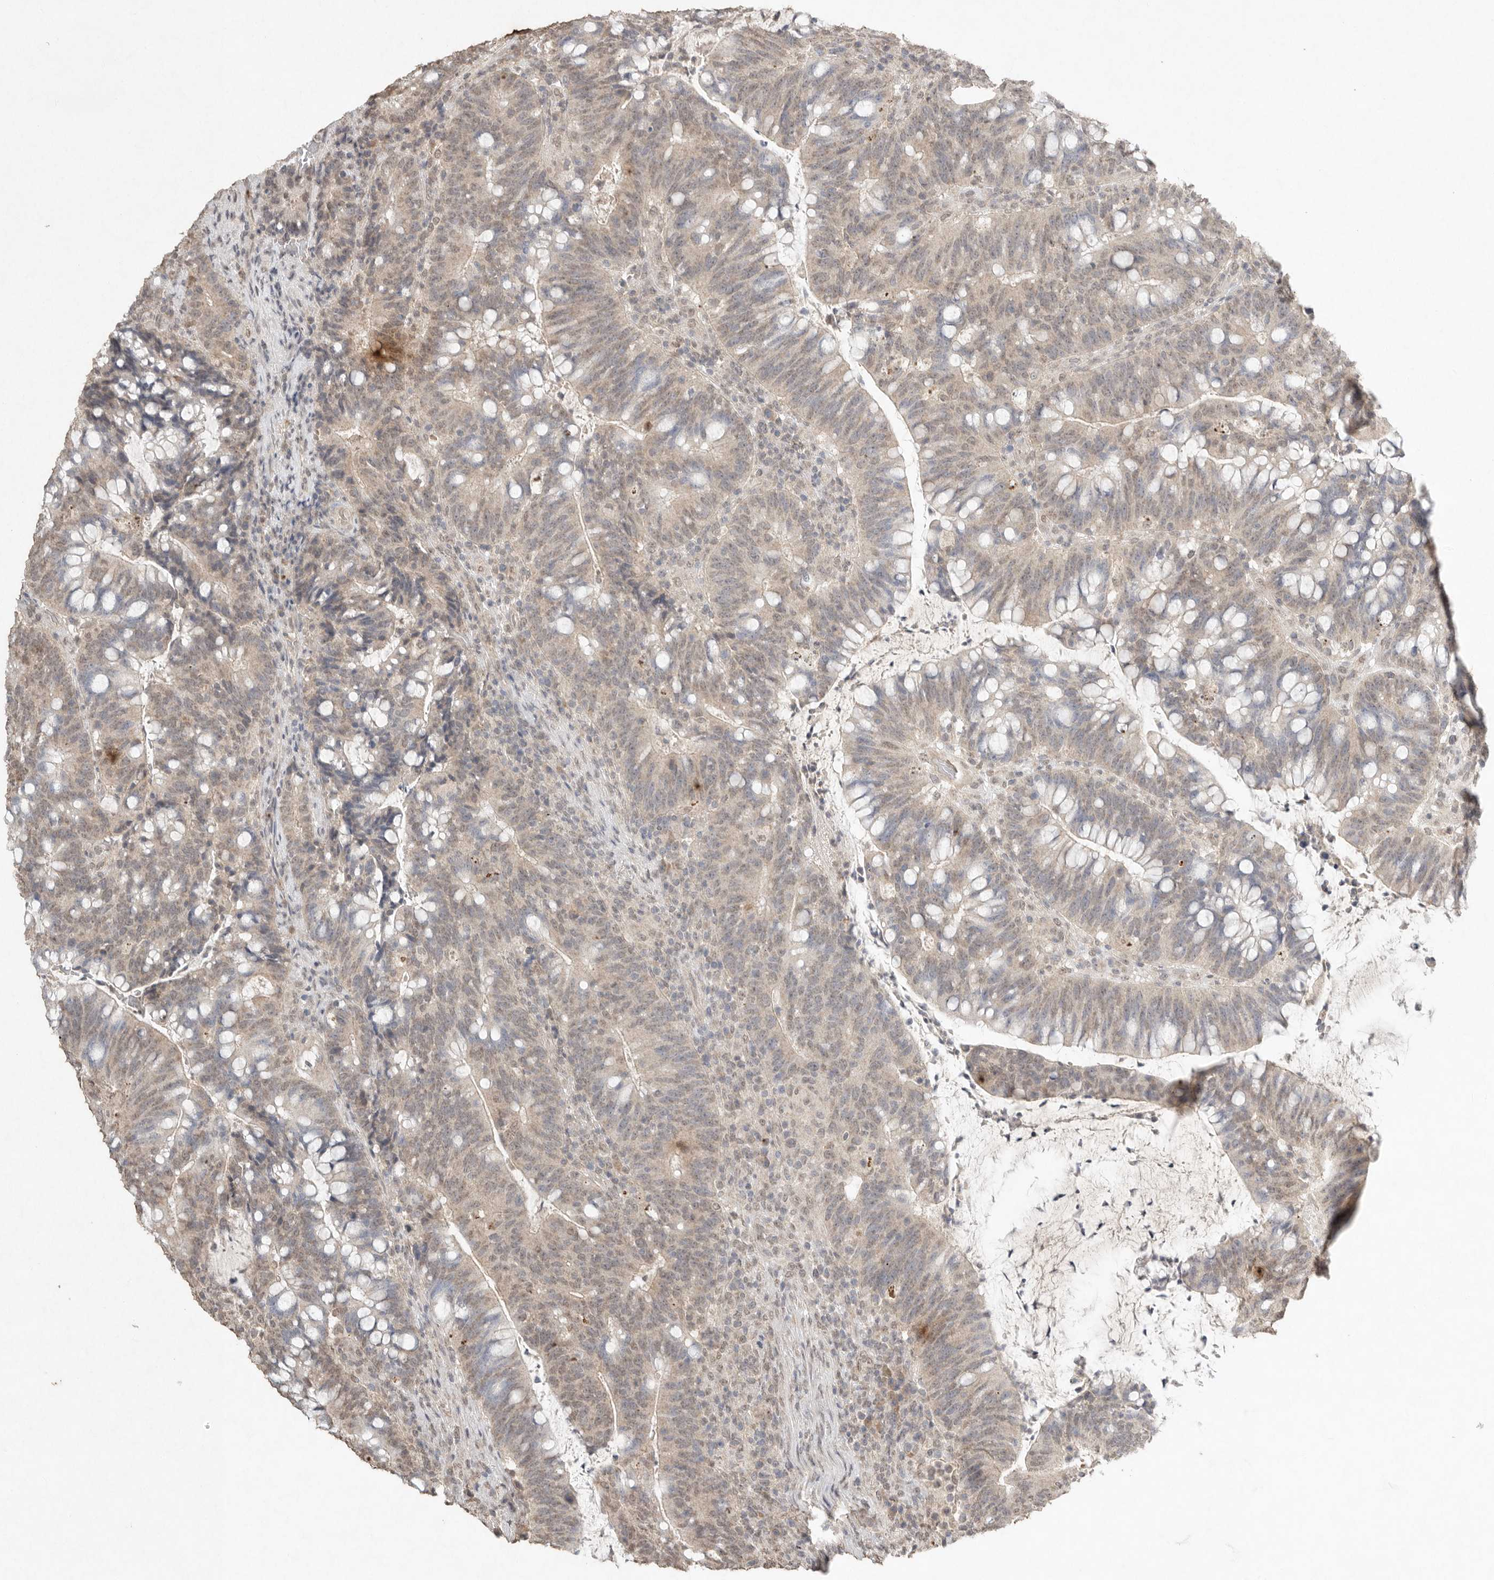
{"staining": {"intensity": "weak", "quantity": "25%-75%", "location": "cytoplasmic/membranous"}, "tissue": "colorectal cancer", "cell_type": "Tumor cells", "image_type": "cancer", "snomed": [{"axis": "morphology", "description": "Adenocarcinoma, NOS"}, {"axis": "topography", "description": "Colon"}], "caption": "The micrograph displays immunohistochemical staining of adenocarcinoma (colorectal). There is weak cytoplasmic/membranous staining is appreciated in approximately 25%-75% of tumor cells.", "gene": "KLK5", "patient": {"sex": "female", "age": 66}}